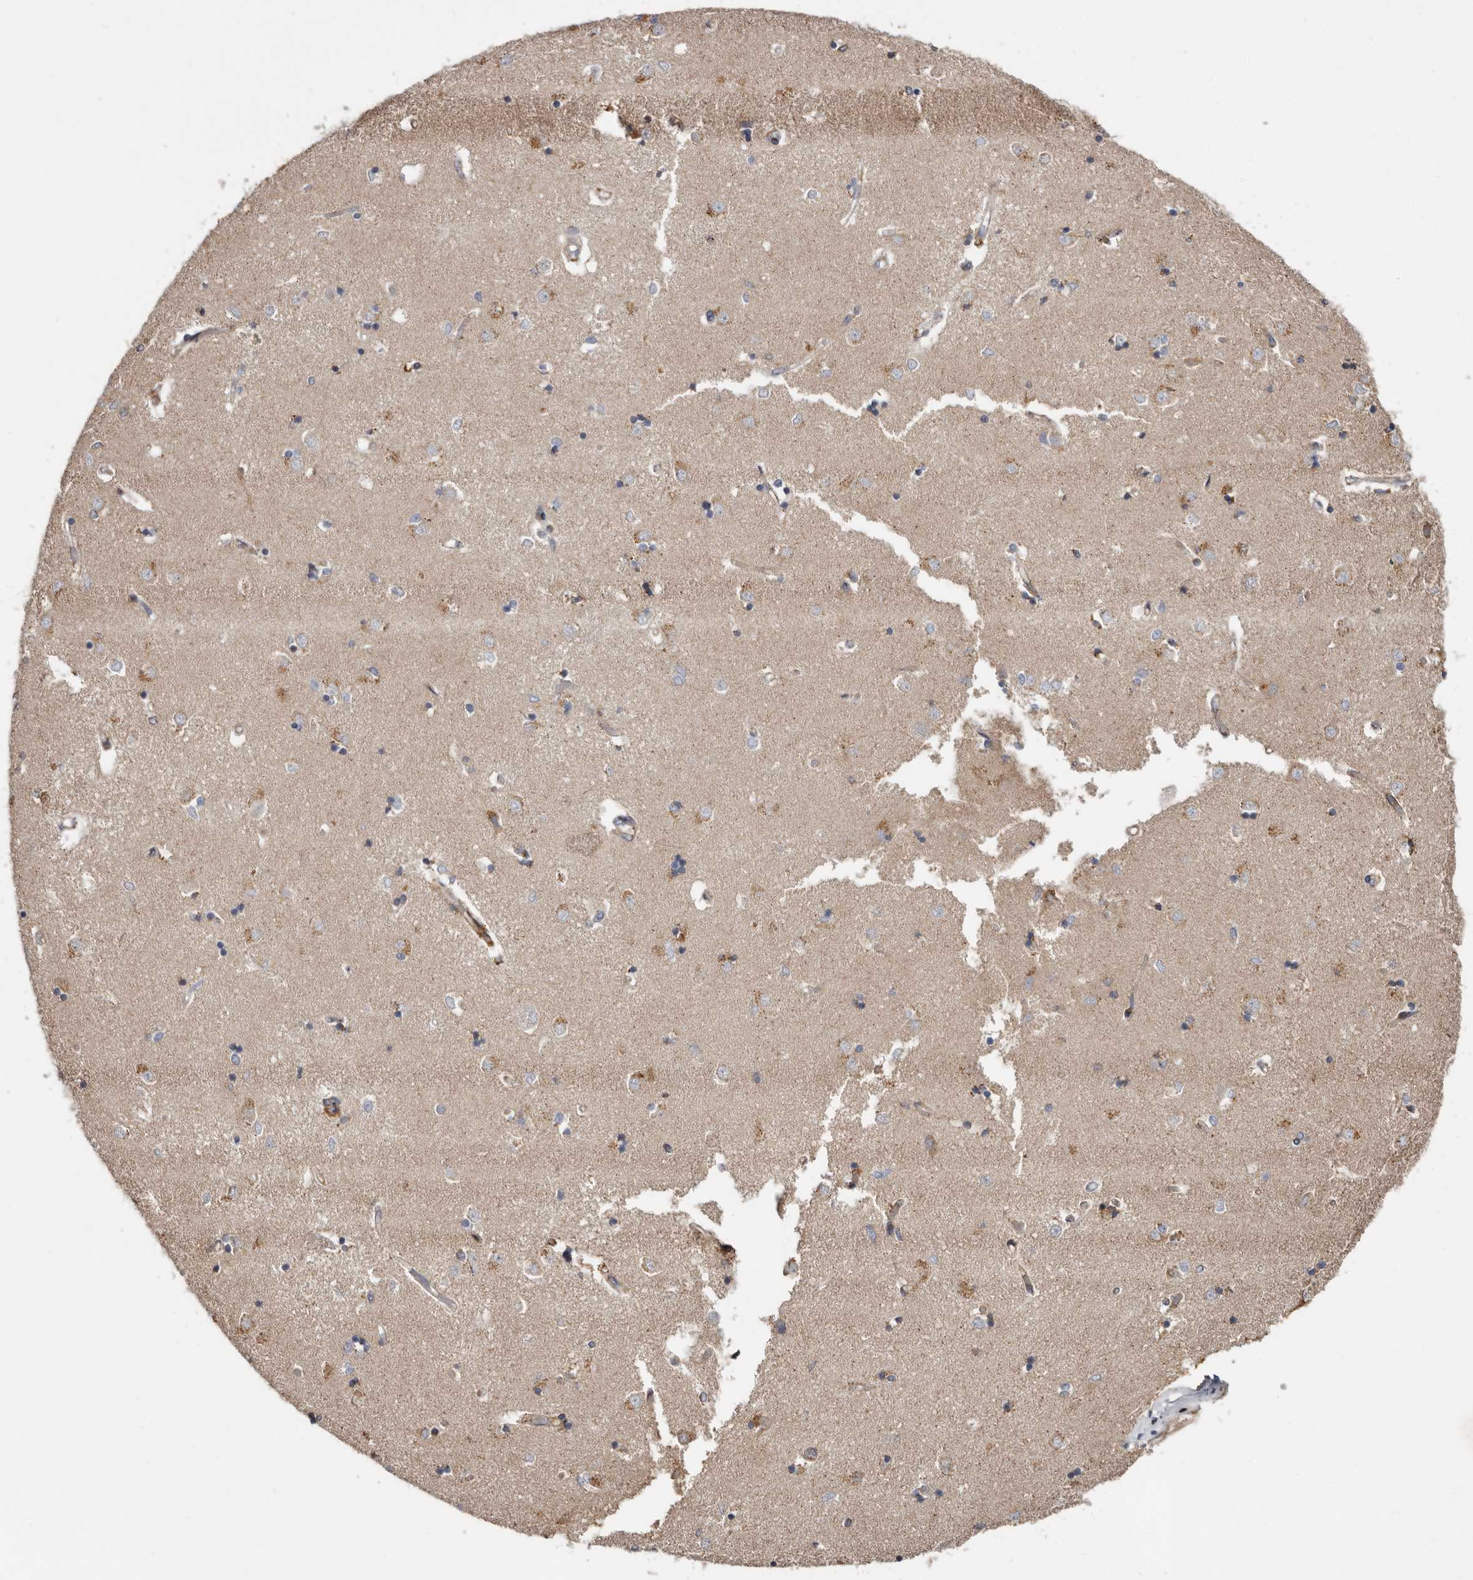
{"staining": {"intensity": "negative", "quantity": "none", "location": "none"}, "tissue": "caudate", "cell_type": "Glial cells", "image_type": "normal", "snomed": [{"axis": "morphology", "description": "Normal tissue, NOS"}, {"axis": "topography", "description": "Lateral ventricle wall"}], "caption": "A high-resolution histopathology image shows immunohistochemistry staining of unremarkable caudate, which exhibits no significant staining in glial cells.", "gene": "KIF26B", "patient": {"sex": "male", "age": 45}}